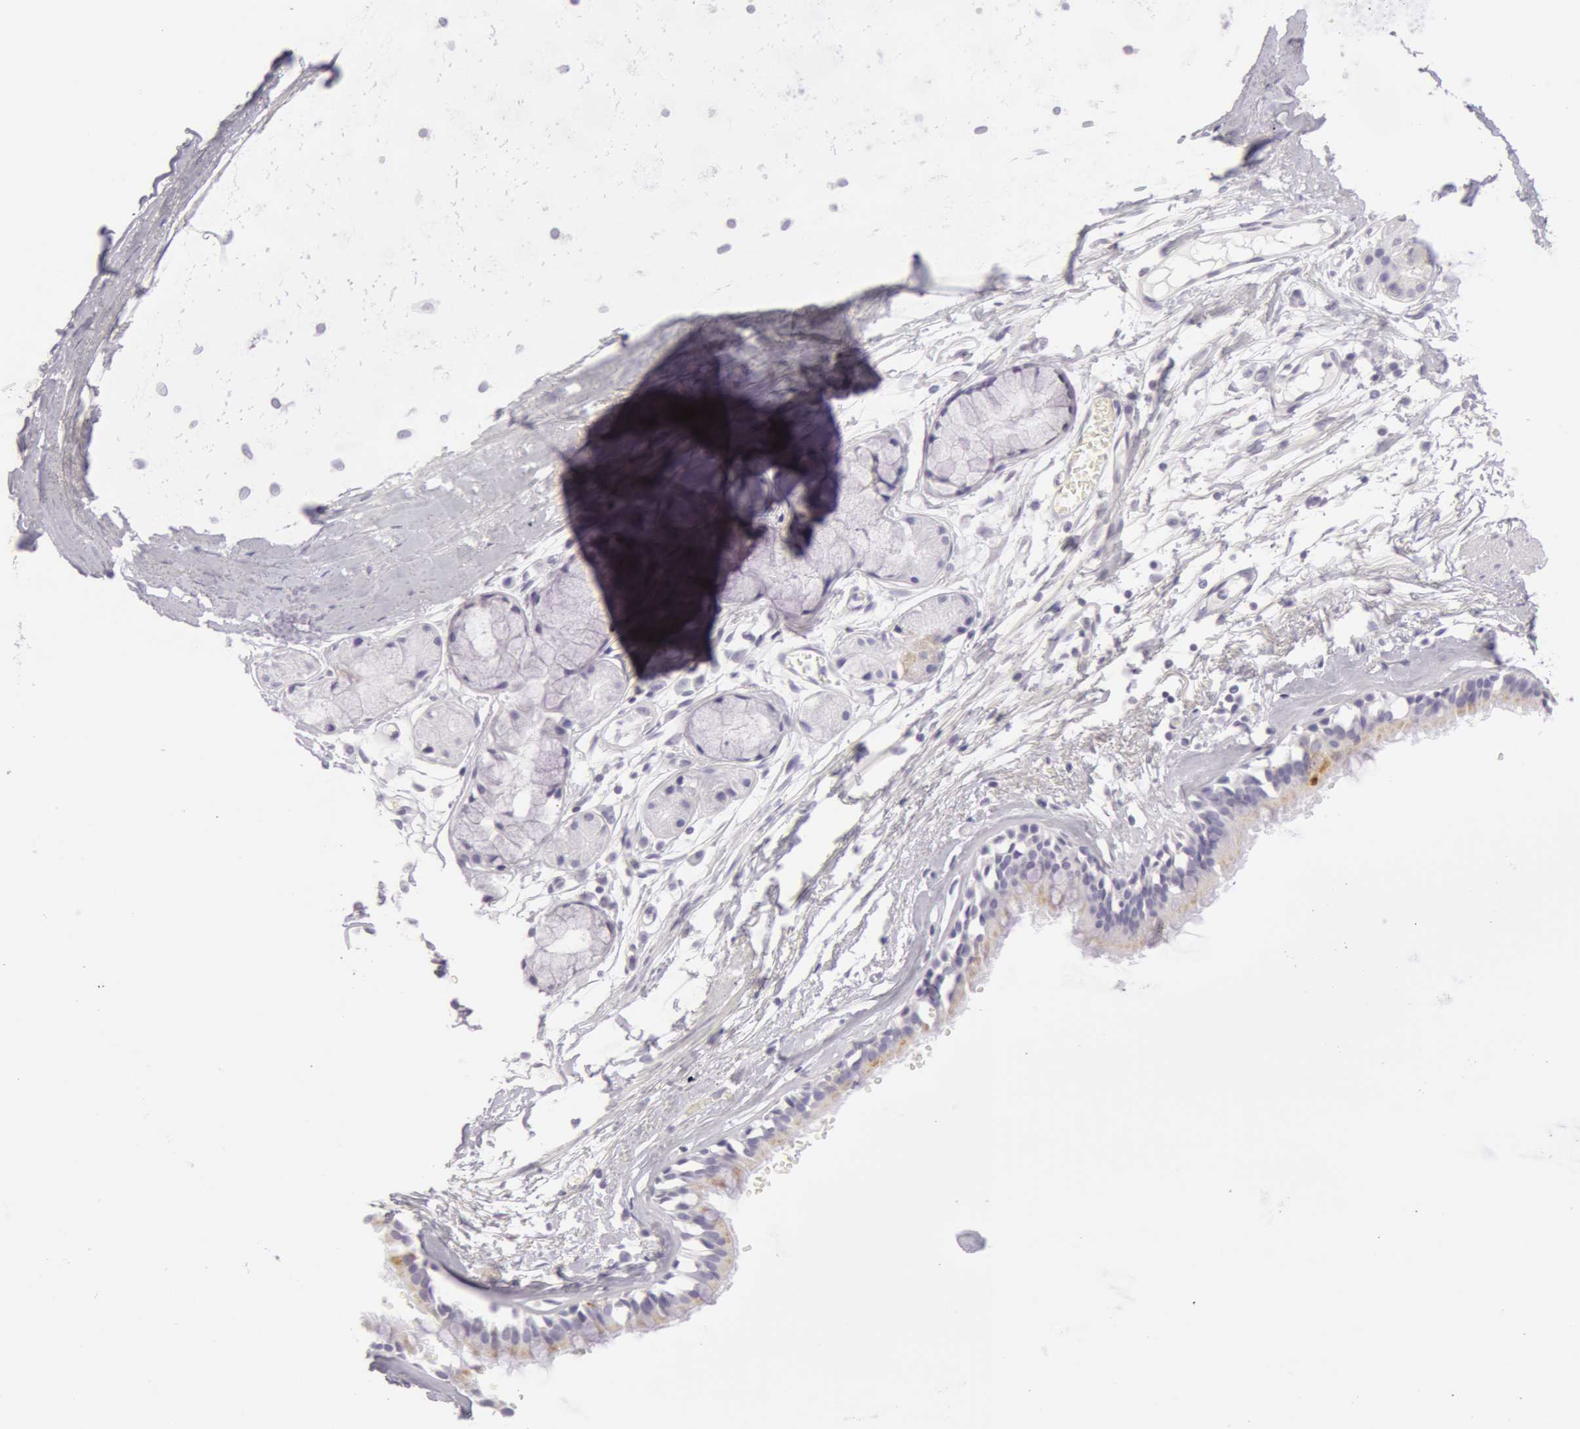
{"staining": {"intensity": "negative", "quantity": "none", "location": "none"}, "tissue": "adipose tissue", "cell_type": "Adipocytes", "image_type": "normal", "snomed": [{"axis": "morphology", "description": "Normal tissue, NOS"}, {"axis": "topography", "description": "Bronchus"}, {"axis": "topography", "description": "Lung"}], "caption": "Micrograph shows no significant protein expression in adipocytes of unremarkable adipose tissue.", "gene": "AMACR", "patient": {"sex": "female", "age": 56}}